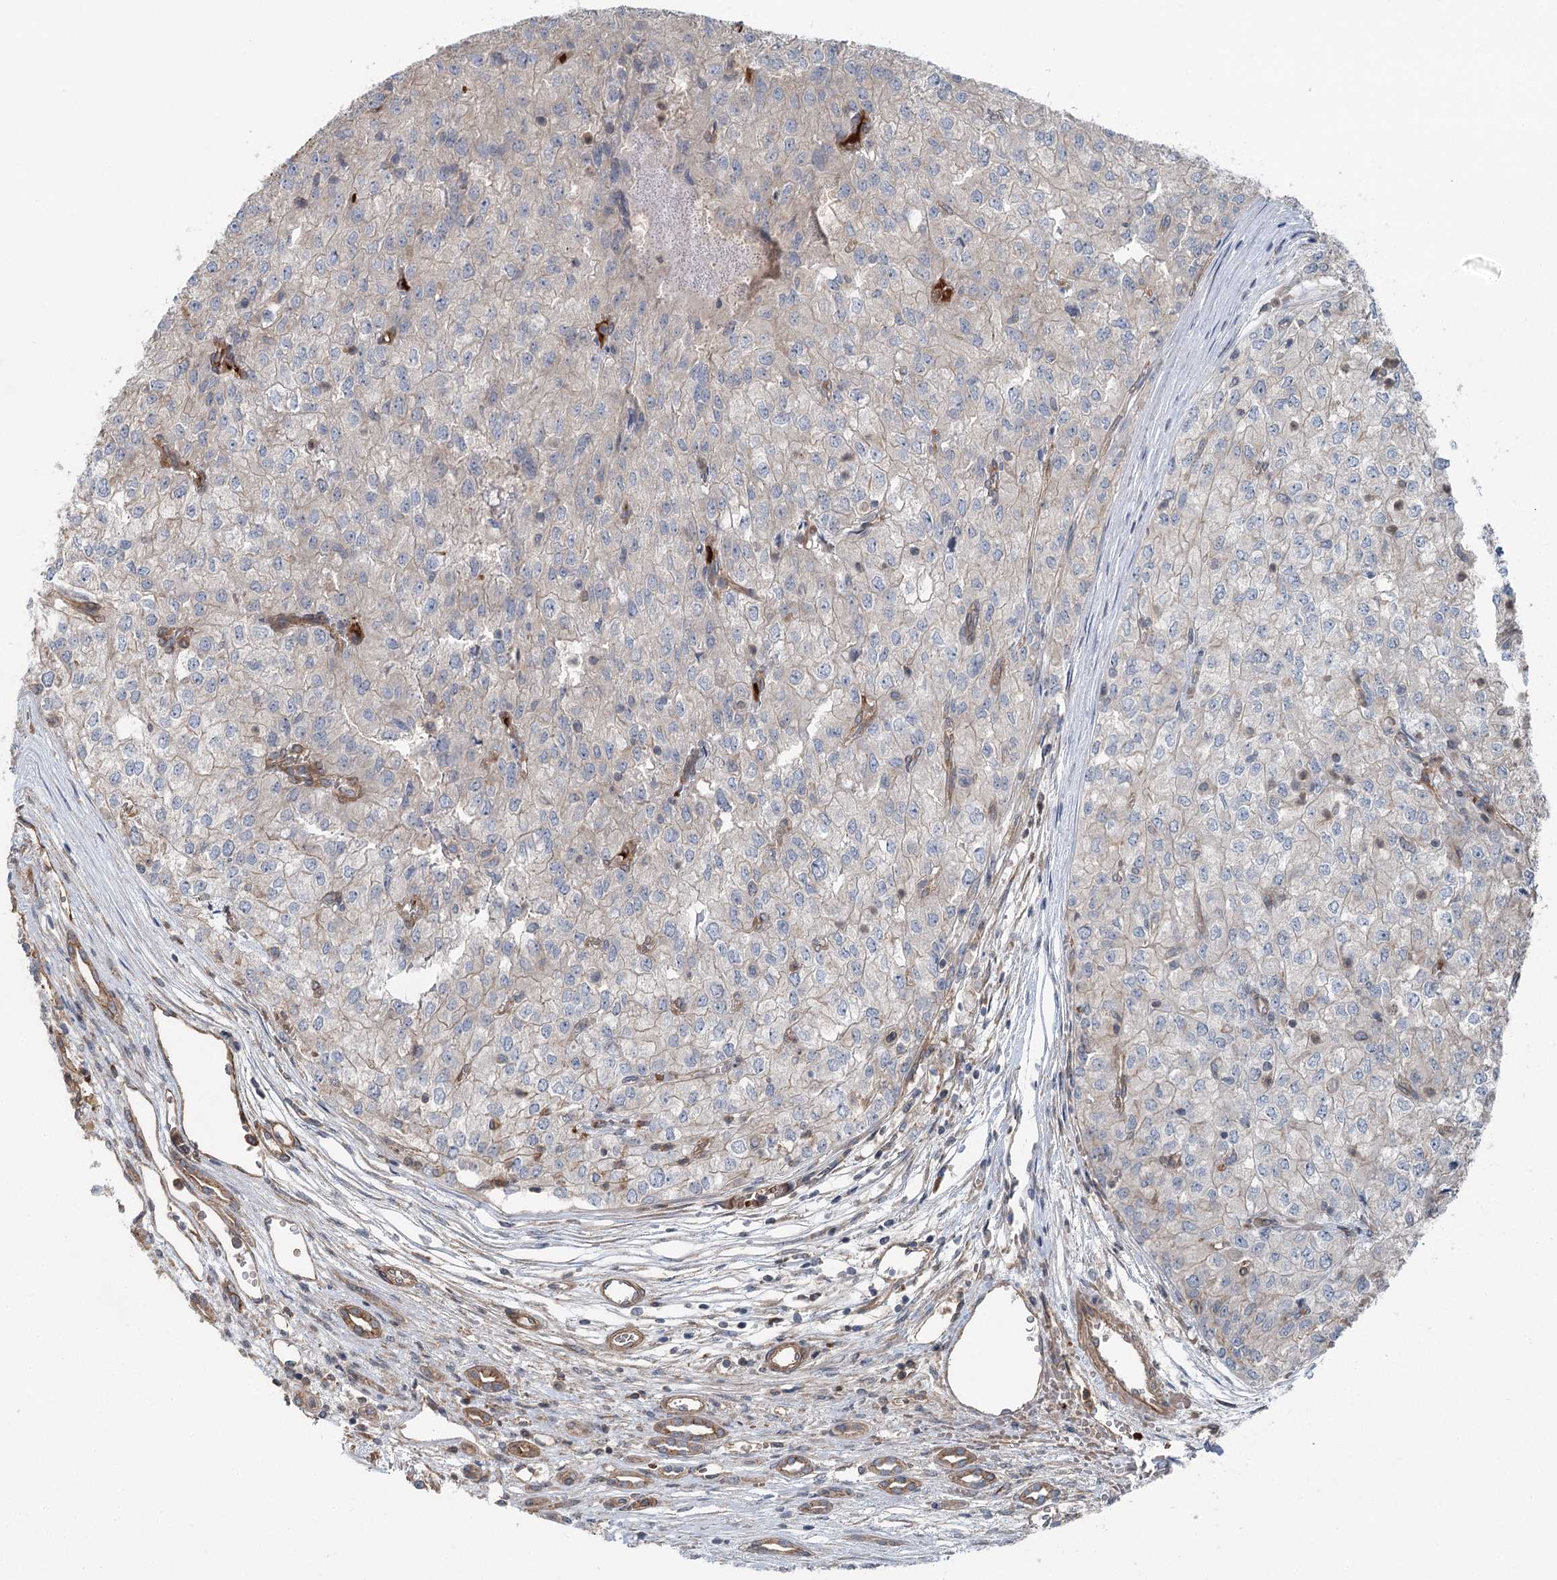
{"staining": {"intensity": "negative", "quantity": "none", "location": "none"}, "tissue": "renal cancer", "cell_type": "Tumor cells", "image_type": "cancer", "snomed": [{"axis": "morphology", "description": "Adenocarcinoma, NOS"}, {"axis": "topography", "description": "Kidney"}], "caption": "Photomicrograph shows no protein positivity in tumor cells of renal adenocarcinoma tissue. (DAB (3,3'-diaminobenzidine) immunohistochemistry with hematoxylin counter stain).", "gene": "IQSEC1", "patient": {"sex": "female", "age": 54}}